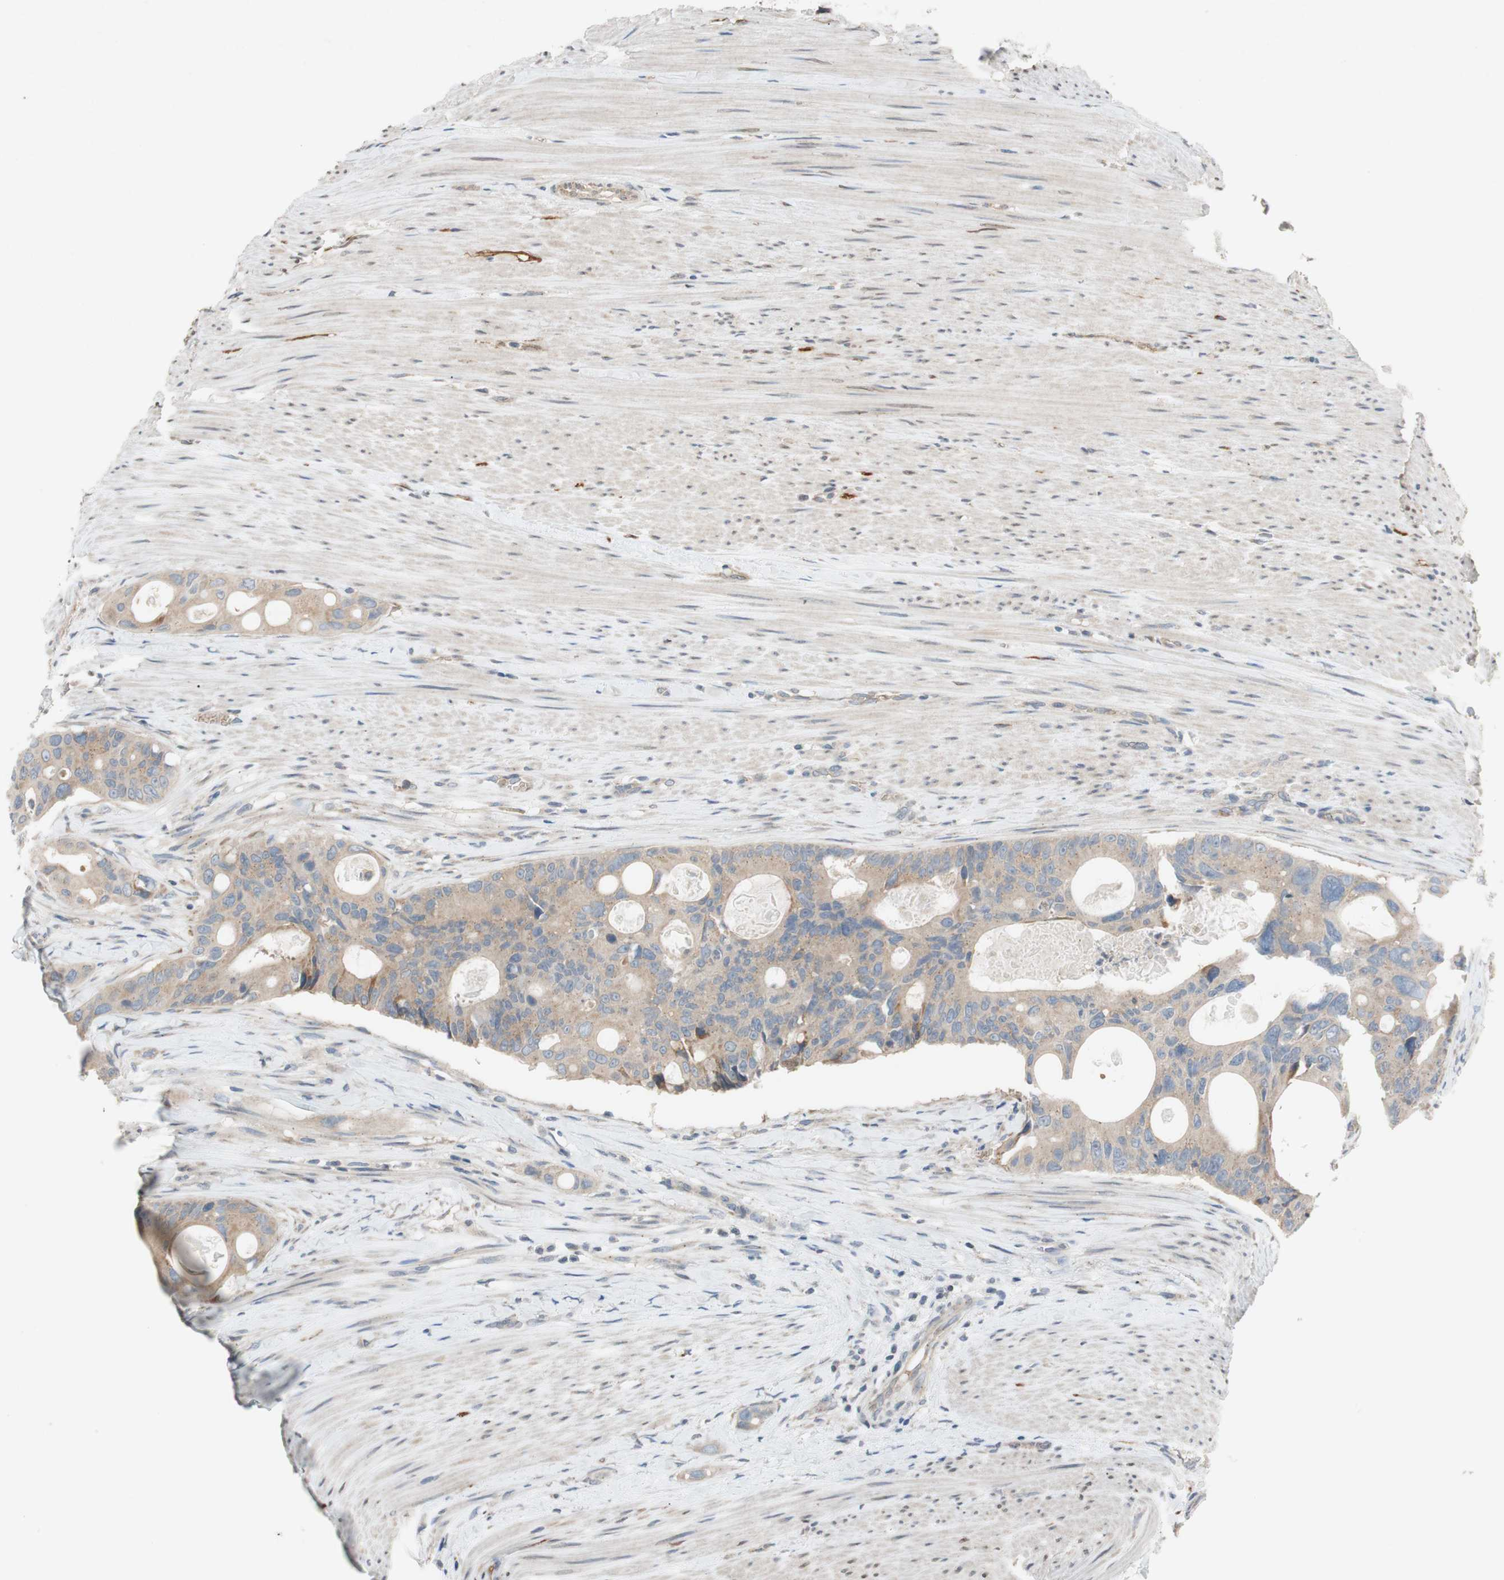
{"staining": {"intensity": "weak", "quantity": ">75%", "location": "cytoplasmic/membranous"}, "tissue": "colorectal cancer", "cell_type": "Tumor cells", "image_type": "cancer", "snomed": [{"axis": "morphology", "description": "Adenocarcinoma, NOS"}, {"axis": "topography", "description": "Colon"}], "caption": "The photomicrograph shows a brown stain indicating the presence of a protein in the cytoplasmic/membranous of tumor cells in colorectal adenocarcinoma. (Brightfield microscopy of DAB IHC at high magnification).", "gene": "ADD2", "patient": {"sex": "female", "age": 57}}